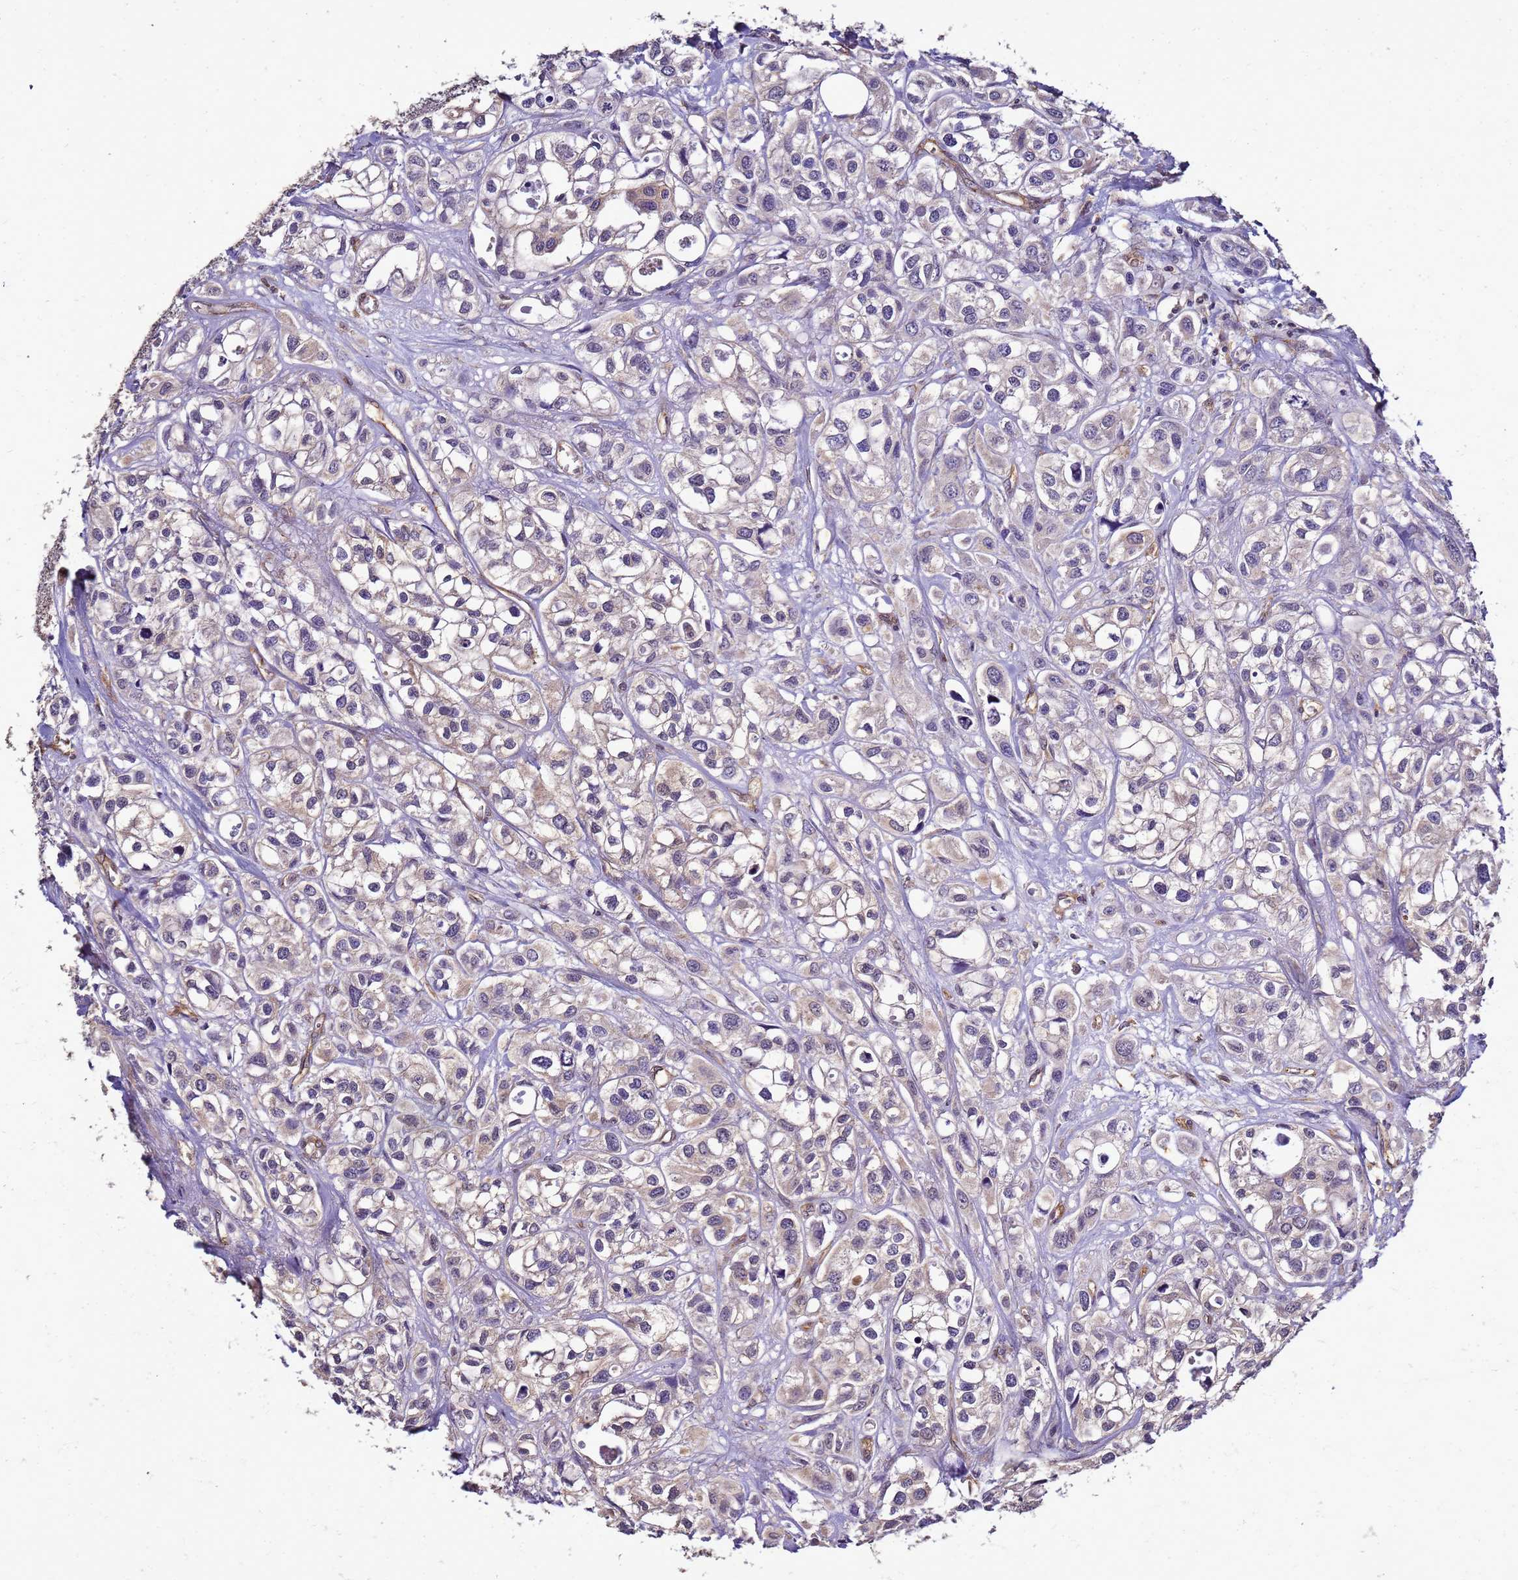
{"staining": {"intensity": "weak", "quantity": "<25%", "location": "cytoplasmic/membranous"}, "tissue": "urothelial cancer", "cell_type": "Tumor cells", "image_type": "cancer", "snomed": [{"axis": "morphology", "description": "Urothelial carcinoma, High grade"}, {"axis": "topography", "description": "Urinary bladder"}], "caption": "Immunohistochemical staining of human urothelial cancer exhibits no significant staining in tumor cells.", "gene": "ENOPH1", "patient": {"sex": "male", "age": 67}}